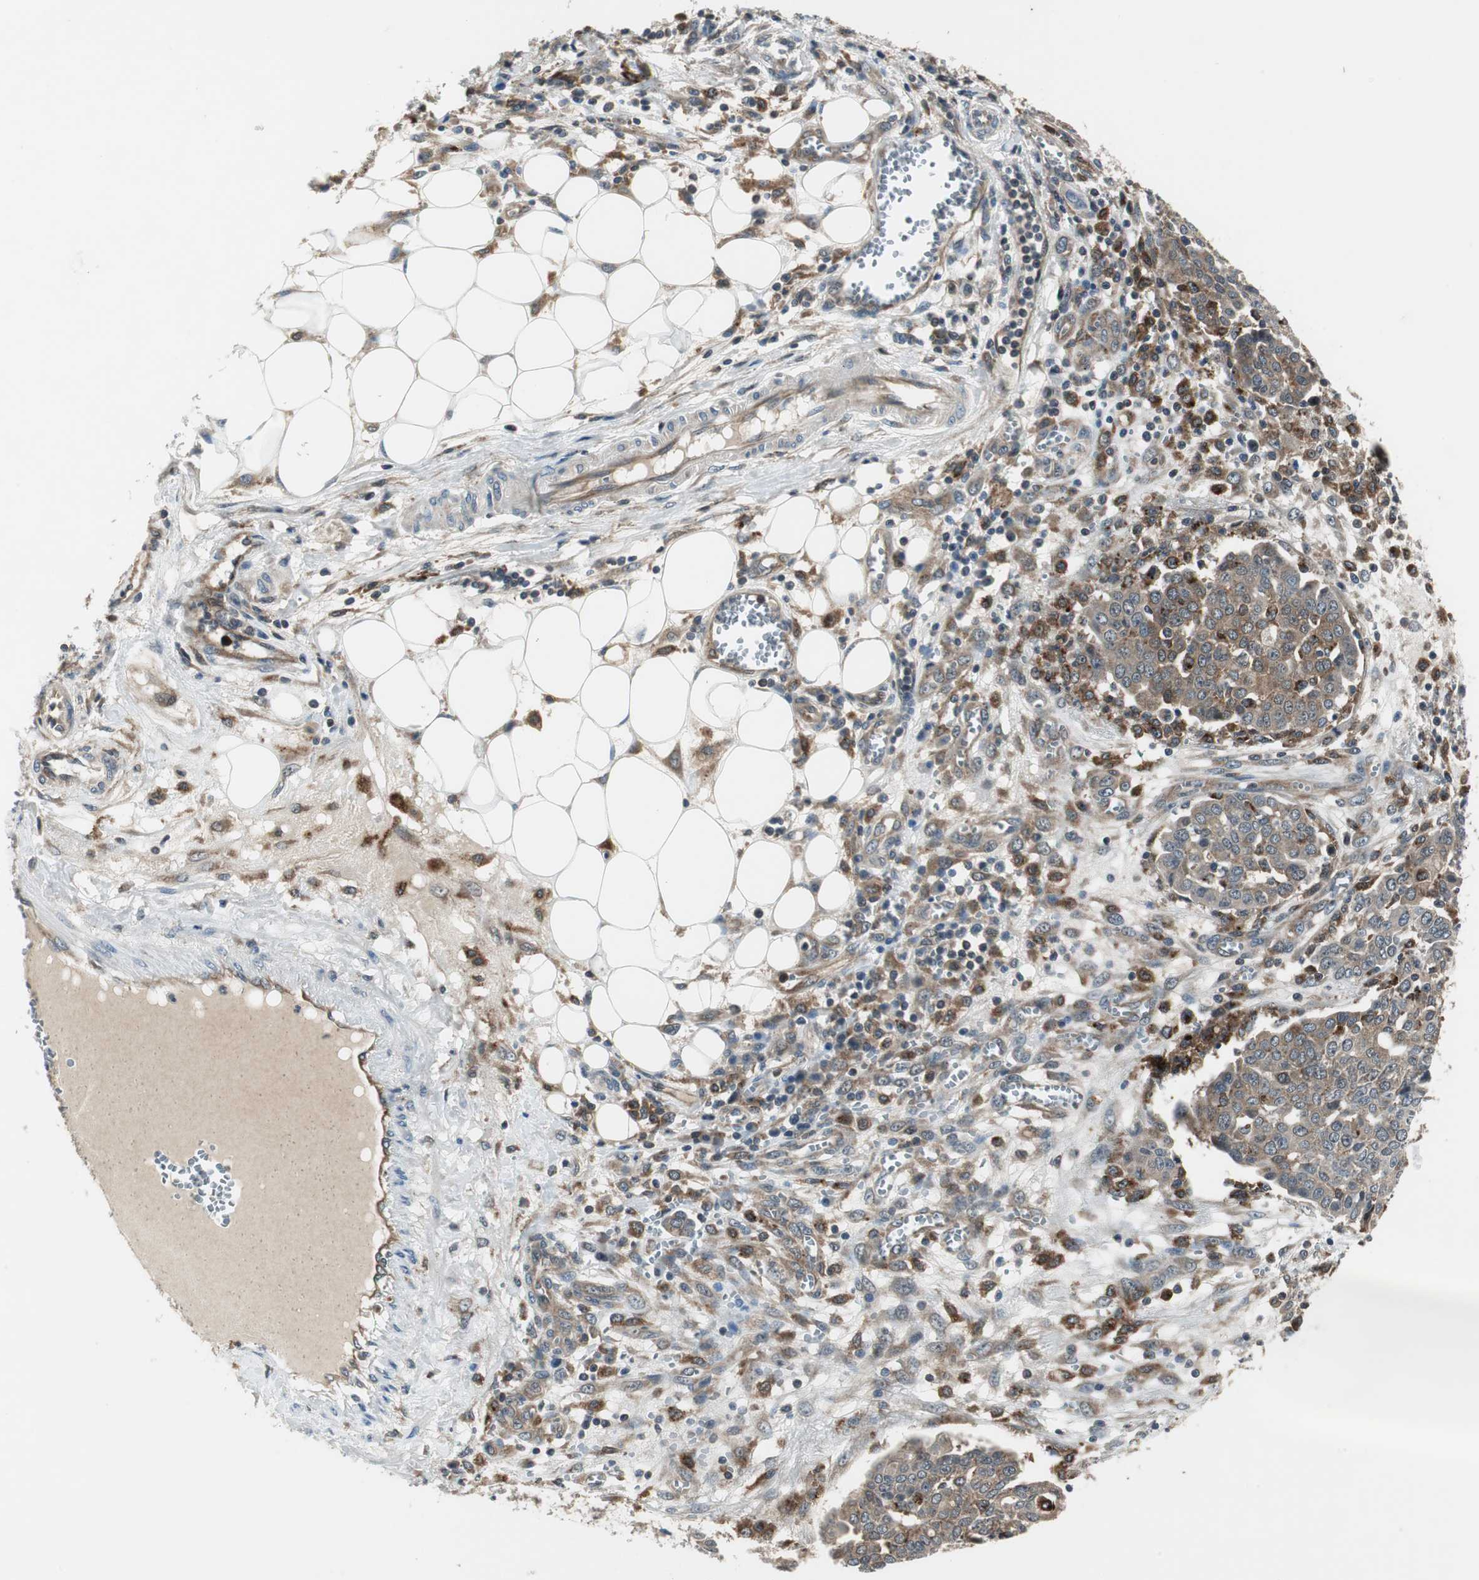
{"staining": {"intensity": "weak", "quantity": ">75%", "location": "cytoplasmic/membranous"}, "tissue": "ovarian cancer", "cell_type": "Tumor cells", "image_type": "cancer", "snomed": [{"axis": "morphology", "description": "Cystadenocarcinoma, serous, NOS"}, {"axis": "topography", "description": "Soft tissue"}, {"axis": "topography", "description": "Ovary"}], "caption": "This image exhibits immunohistochemistry staining of human ovarian cancer, with low weak cytoplasmic/membranous staining in approximately >75% of tumor cells.", "gene": "NCK1", "patient": {"sex": "female", "age": 57}}